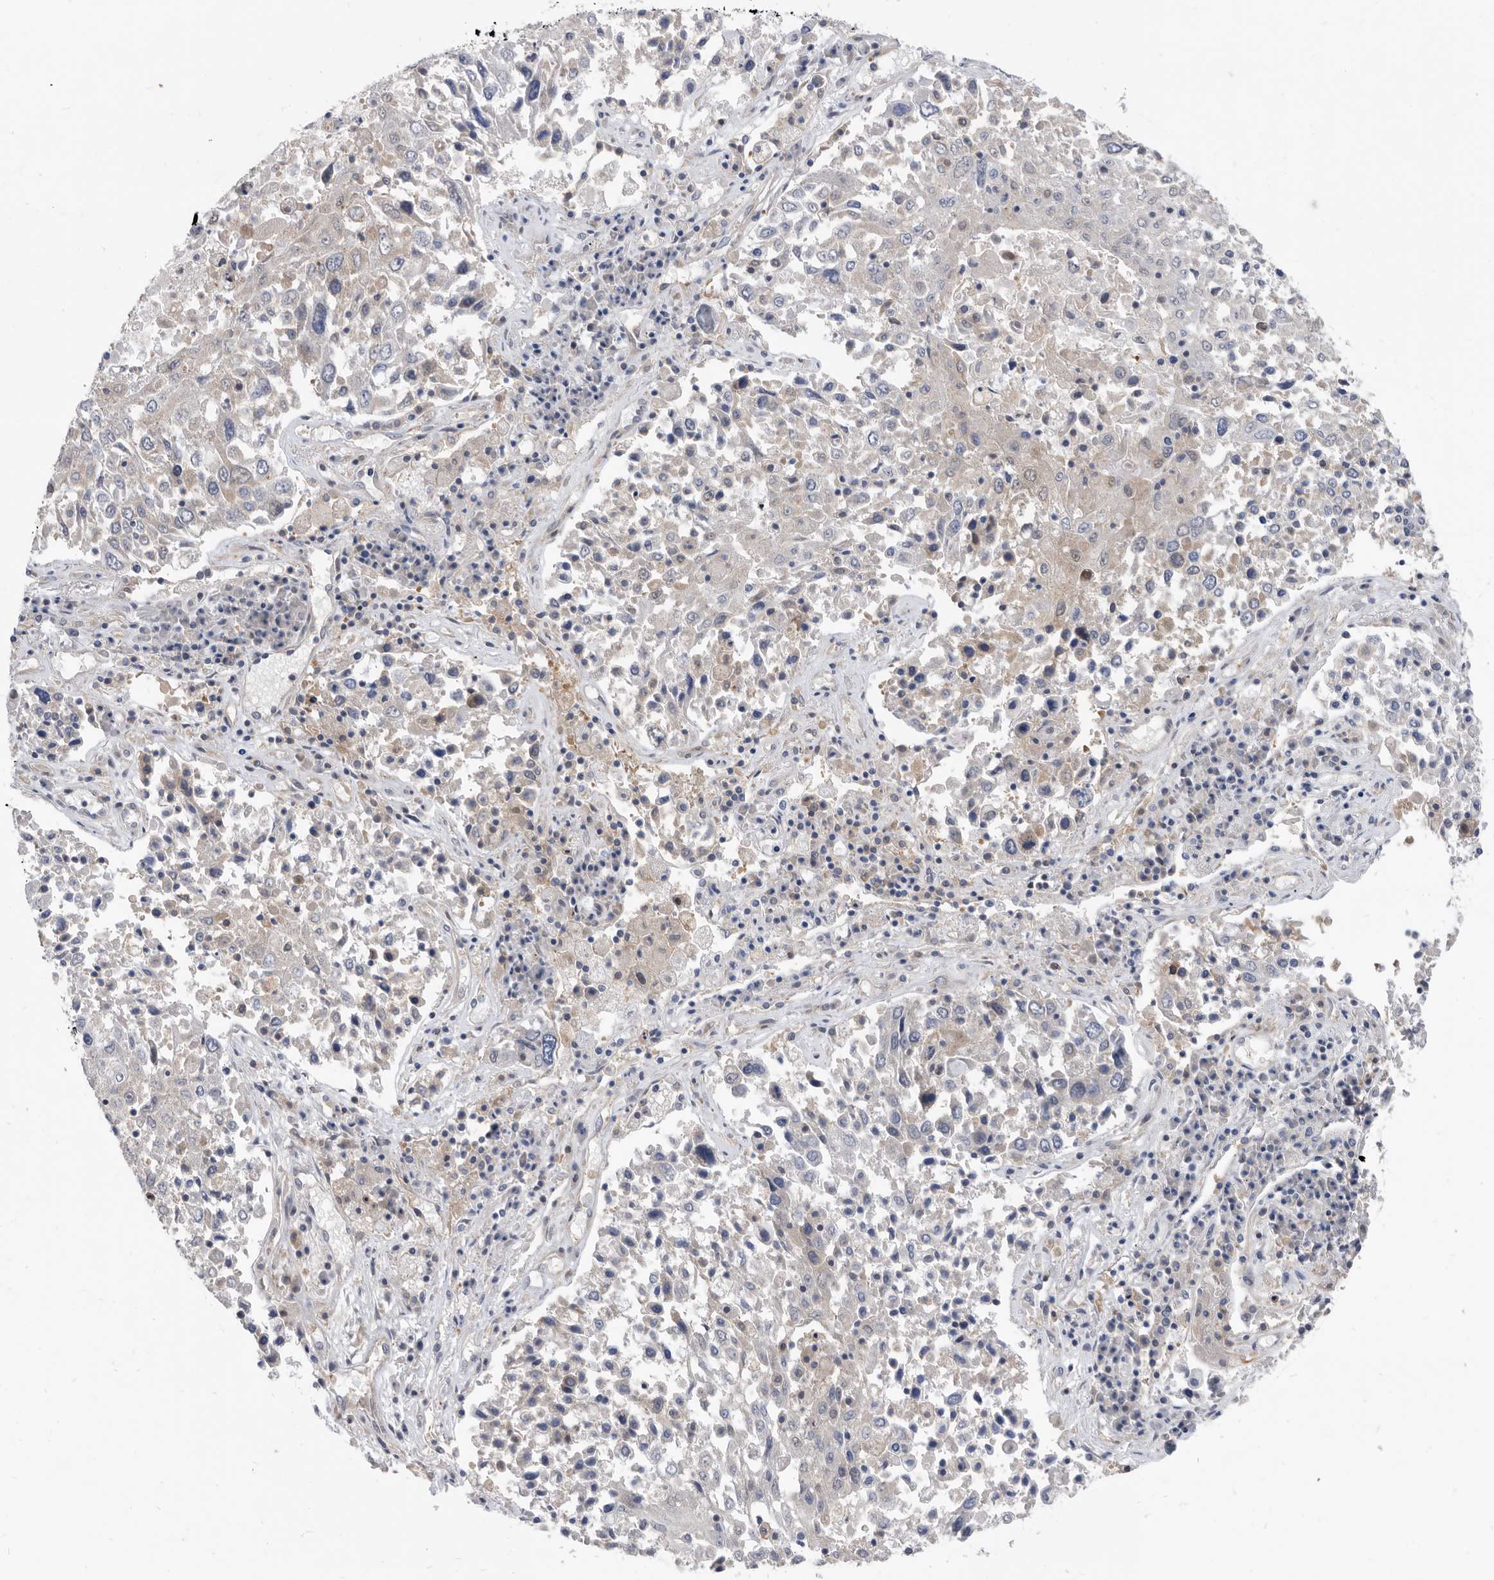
{"staining": {"intensity": "negative", "quantity": "none", "location": "none"}, "tissue": "lung cancer", "cell_type": "Tumor cells", "image_type": "cancer", "snomed": [{"axis": "morphology", "description": "Squamous cell carcinoma, NOS"}, {"axis": "topography", "description": "Lung"}], "caption": "DAB (3,3'-diaminobenzidine) immunohistochemical staining of human squamous cell carcinoma (lung) shows no significant expression in tumor cells.", "gene": "CCT4", "patient": {"sex": "male", "age": 65}}